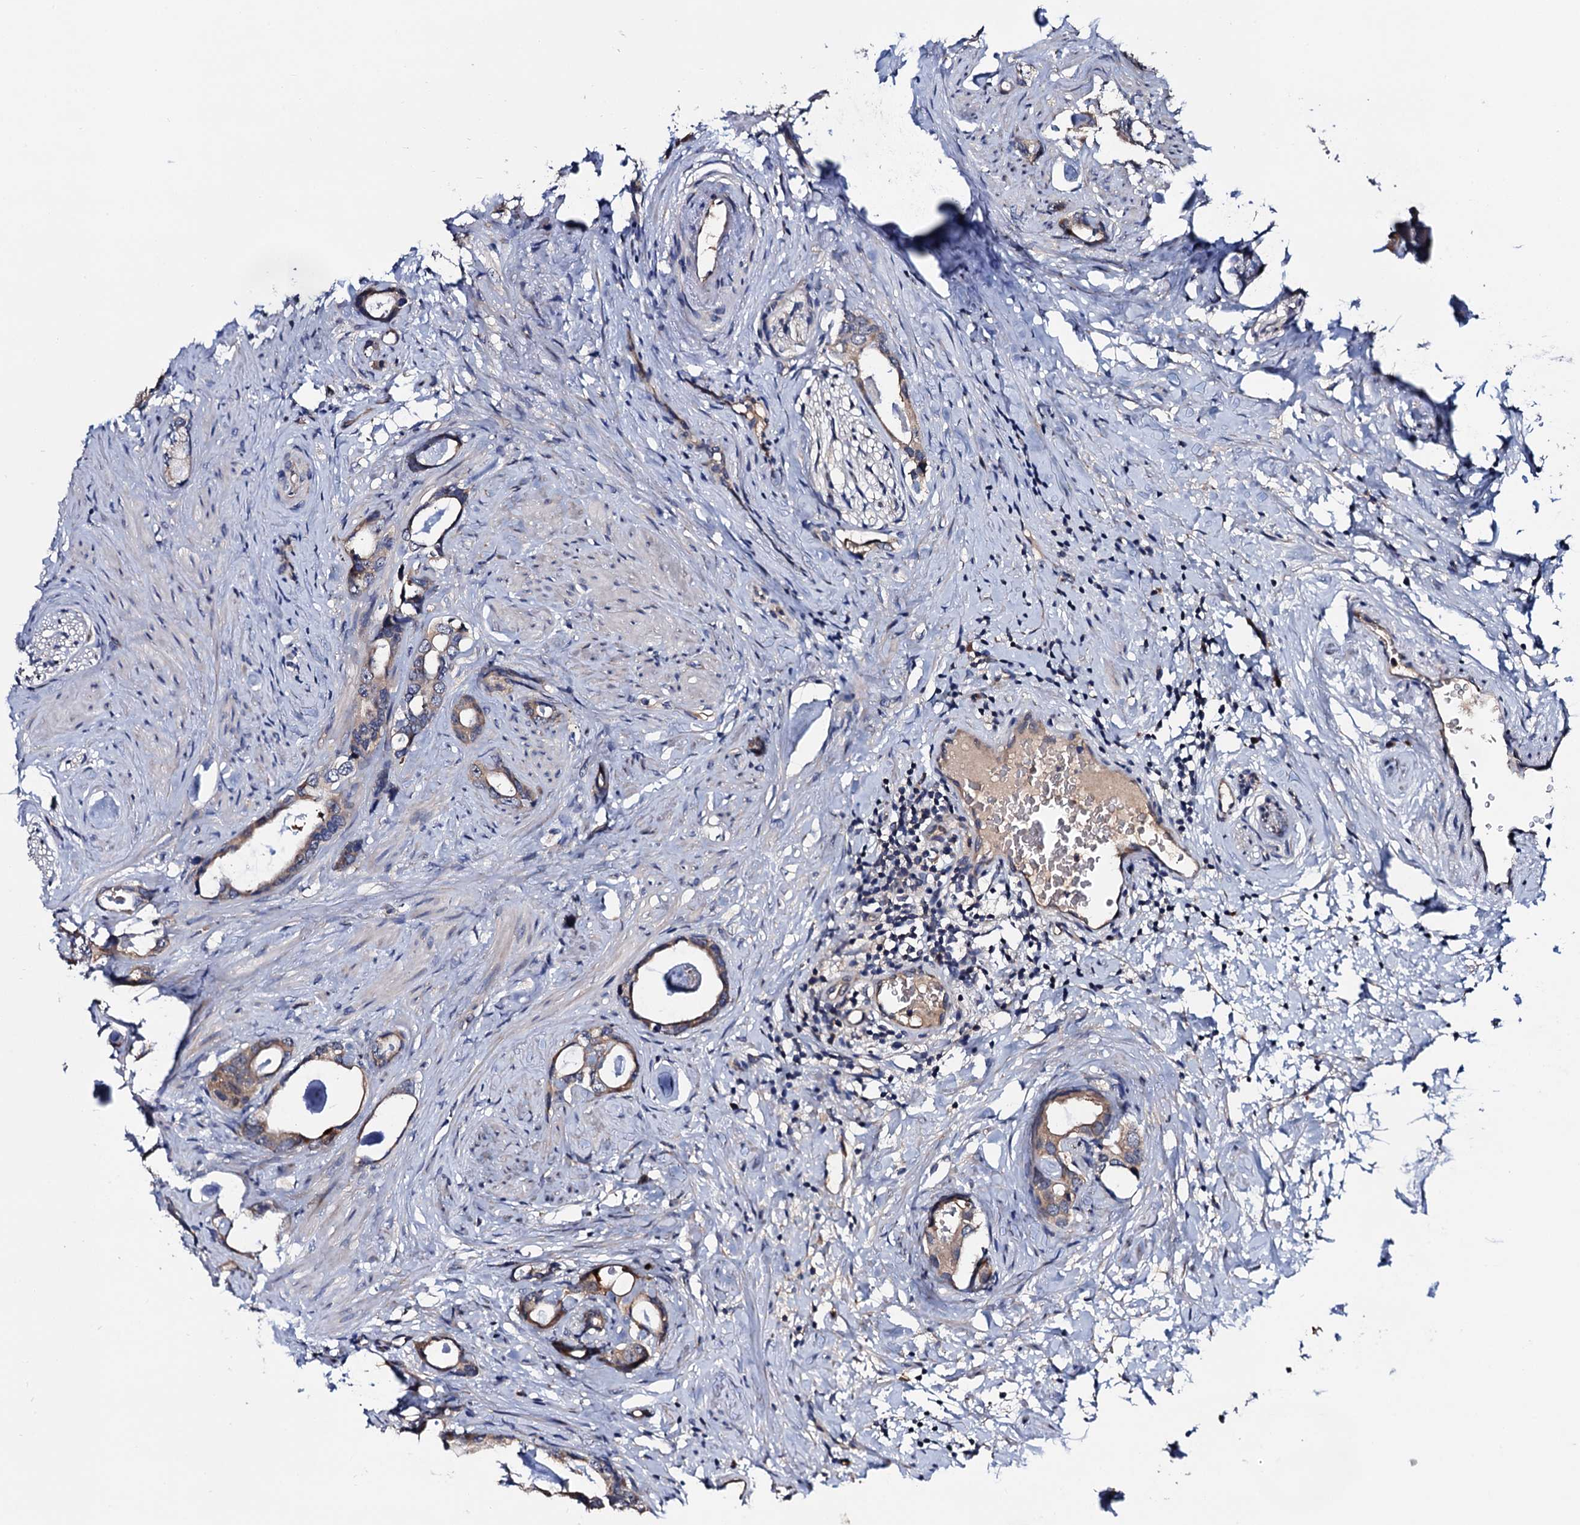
{"staining": {"intensity": "weak", "quantity": "25%-75%", "location": "cytoplasmic/membranous"}, "tissue": "prostate cancer", "cell_type": "Tumor cells", "image_type": "cancer", "snomed": [{"axis": "morphology", "description": "Adenocarcinoma, Low grade"}, {"axis": "topography", "description": "Prostate"}], "caption": "The micrograph demonstrates staining of prostate cancer, revealing weak cytoplasmic/membranous protein positivity (brown color) within tumor cells. Using DAB (brown) and hematoxylin (blue) stains, captured at high magnification using brightfield microscopy.", "gene": "TRMT112", "patient": {"sex": "male", "age": 63}}